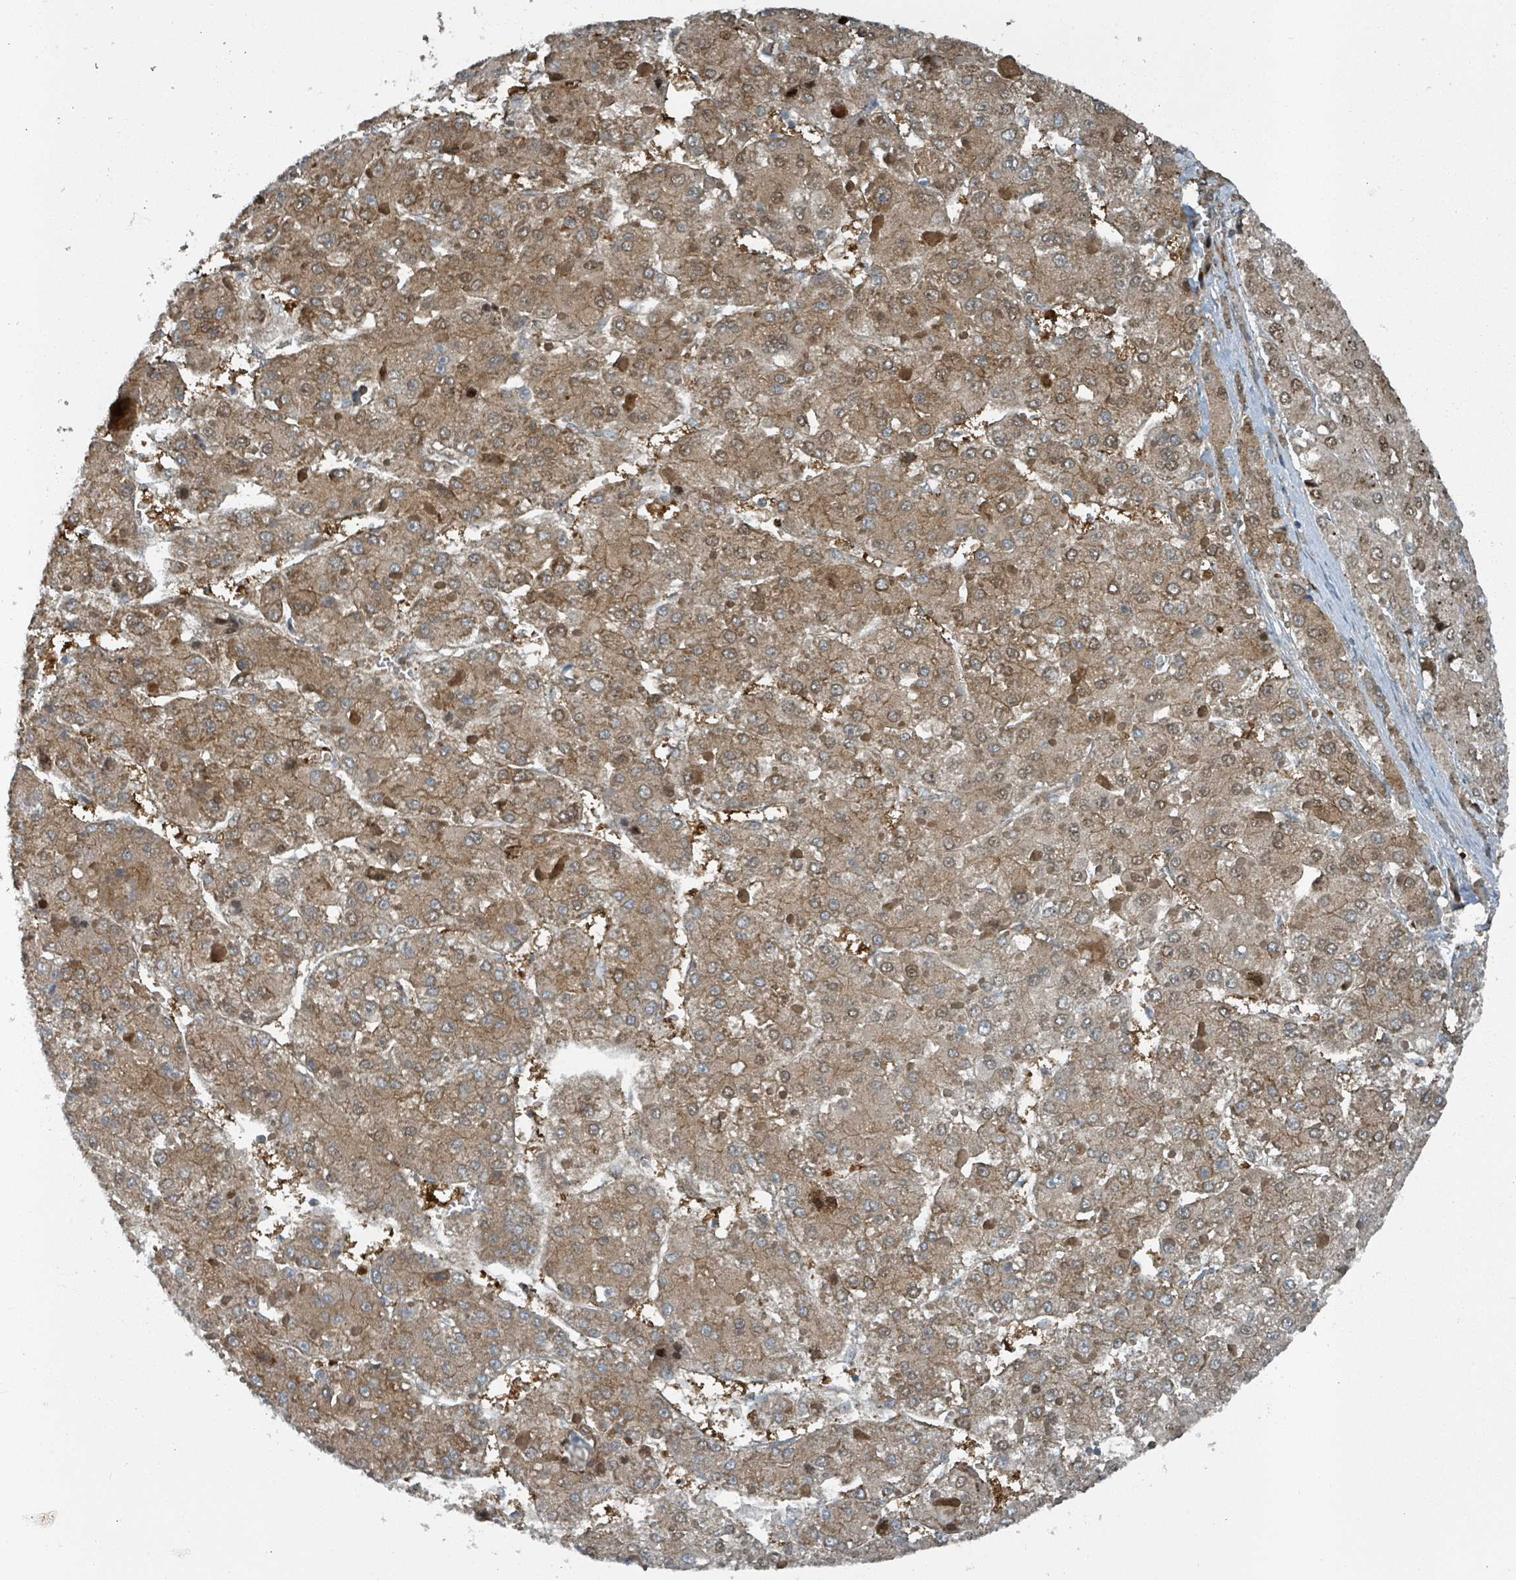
{"staining": {"intensity": "moderate", "quantity": ">75%", "location": "cytoplasmic/membranous,nuclear"}, "tissue": "liver cancer", "cell_type": "Tumor cells", "image_type": "cancer", "snomed": [{"axis": "morphology", "description": "Carcinoma, Hepatocellular, NOS"}, {"axis": "topography", "description": "Liver"}], "caption": "There is medium levels of moderate cytoplasmic/membranous and nuclear expression in tumor cells of hepatocellular carcinoma (liver), as demonstrated by immunohistochemical staining (brown color).", "gene": "RHPN2", "patient": {"sex": "female", "age": 73}}